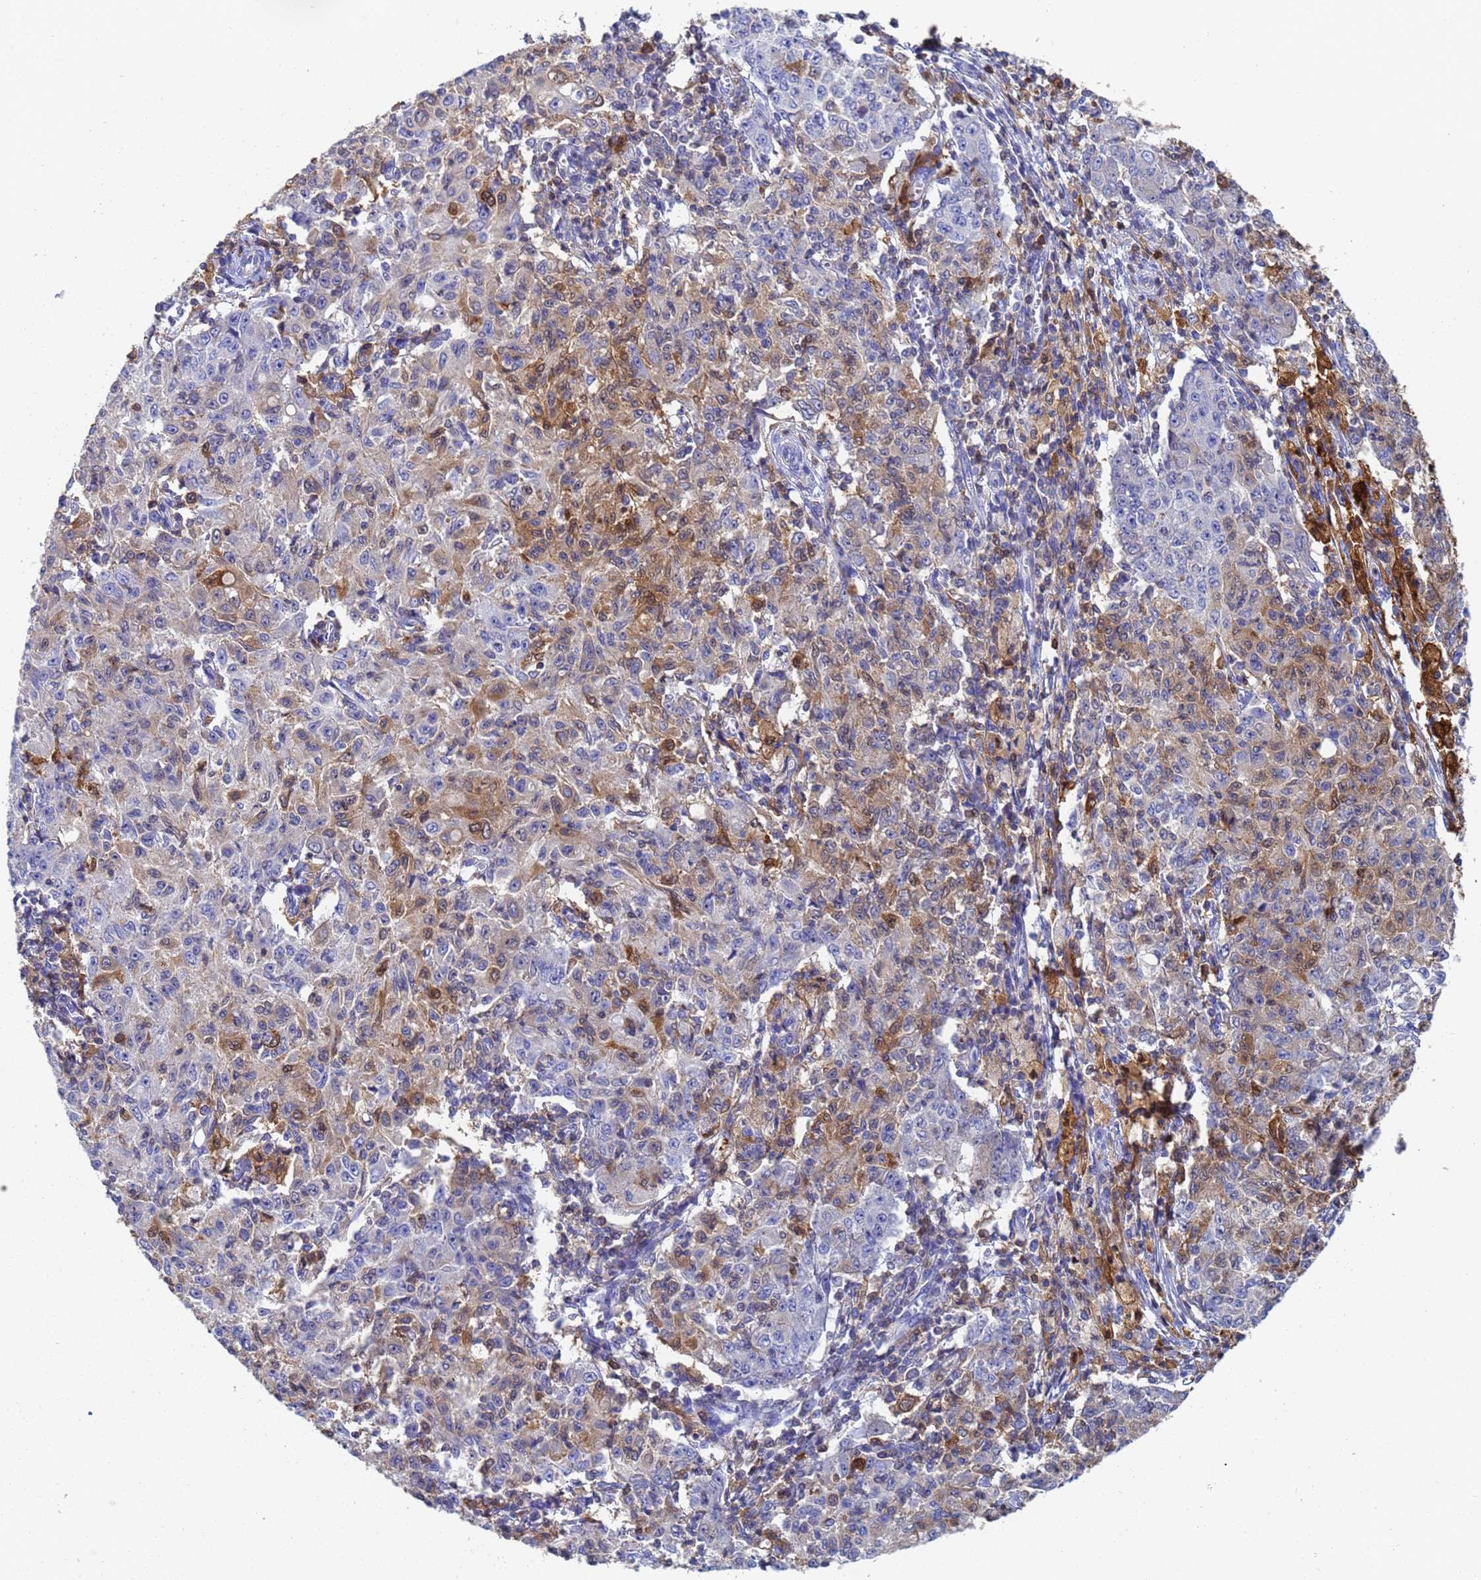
{"staining": {"intensity": "moderate", "quantity": "25%-75%", "location": "cytoplasmic/membranous"}, "tissue": "ovarian cancer", "cell_type": "Tumor cells", "image_type": "cancer", "snomed": [{"axis": "morphology", "description": "Carcinoma, endometroid"}, {"axis": "topography", "description": "Ovary"}], "caption": "Immunohistochemical staining of human ovarian cancer (endometroid carcinoma) exhibits moderate cytoplasmic/membranous protein expression in about 25%-75% of tumor cells.", "gene": "GCHFR", "patient": {"sex": "female", "age": 42}}